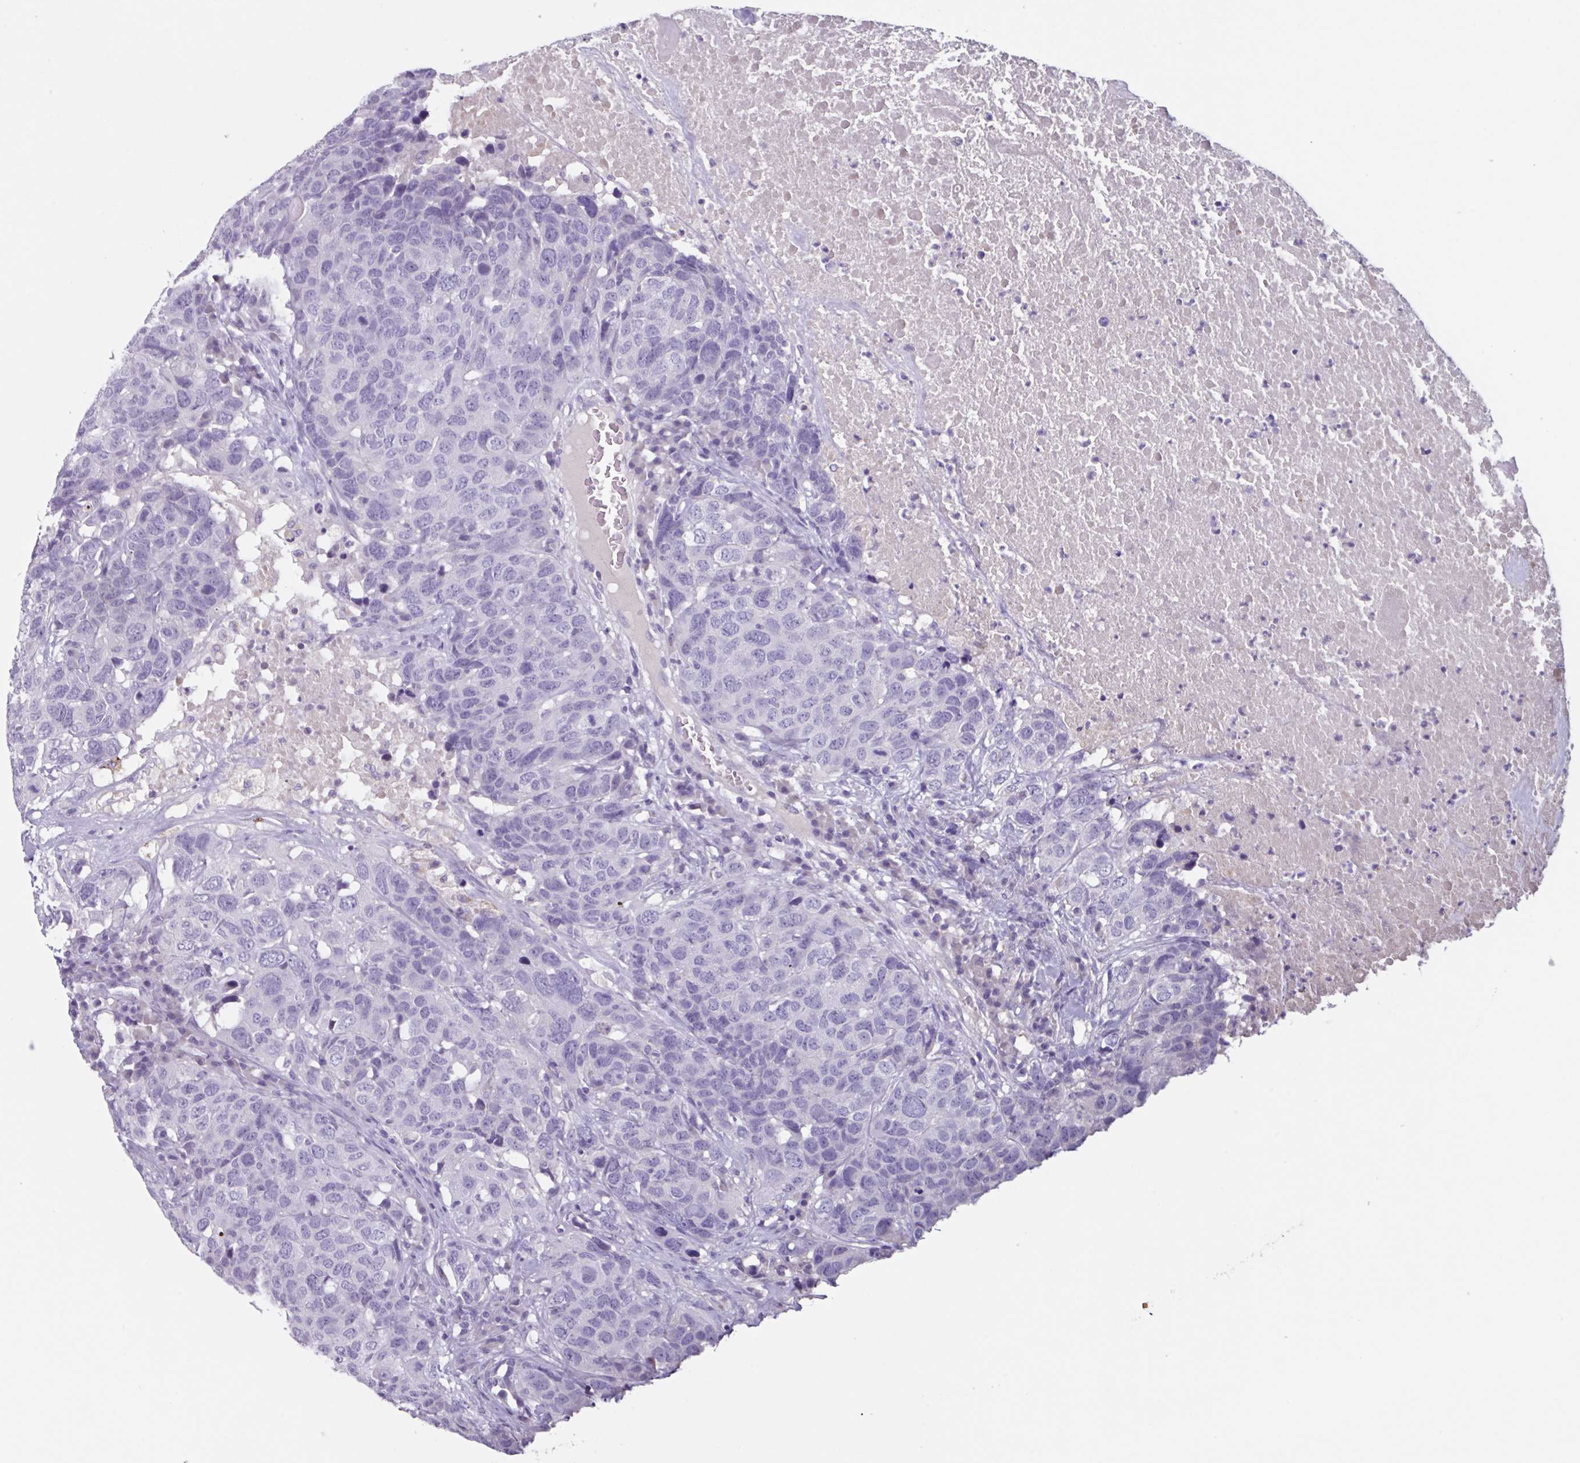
{"staining": {"intensity": "negative", "quantity": "none", "location": "none"}, "tissue": "head and neck cancer", "cell_type": "Tumor cells", "image_type": "cancer", "snomed": [{"axis": "morphology", "description": "Squamous cell carcinoma, NOS"}, {"axis": "topography", "description": "Head-Neck"}], "caption": "High power microscopy image of an immunohistochemistry (IHC) micrograph of head and neck cancer (squamous cell carcinoma), revealing no significant expression in tumor cells.", "gene": "OR2T10", "patient": {"sex": "male", "age": 66}}